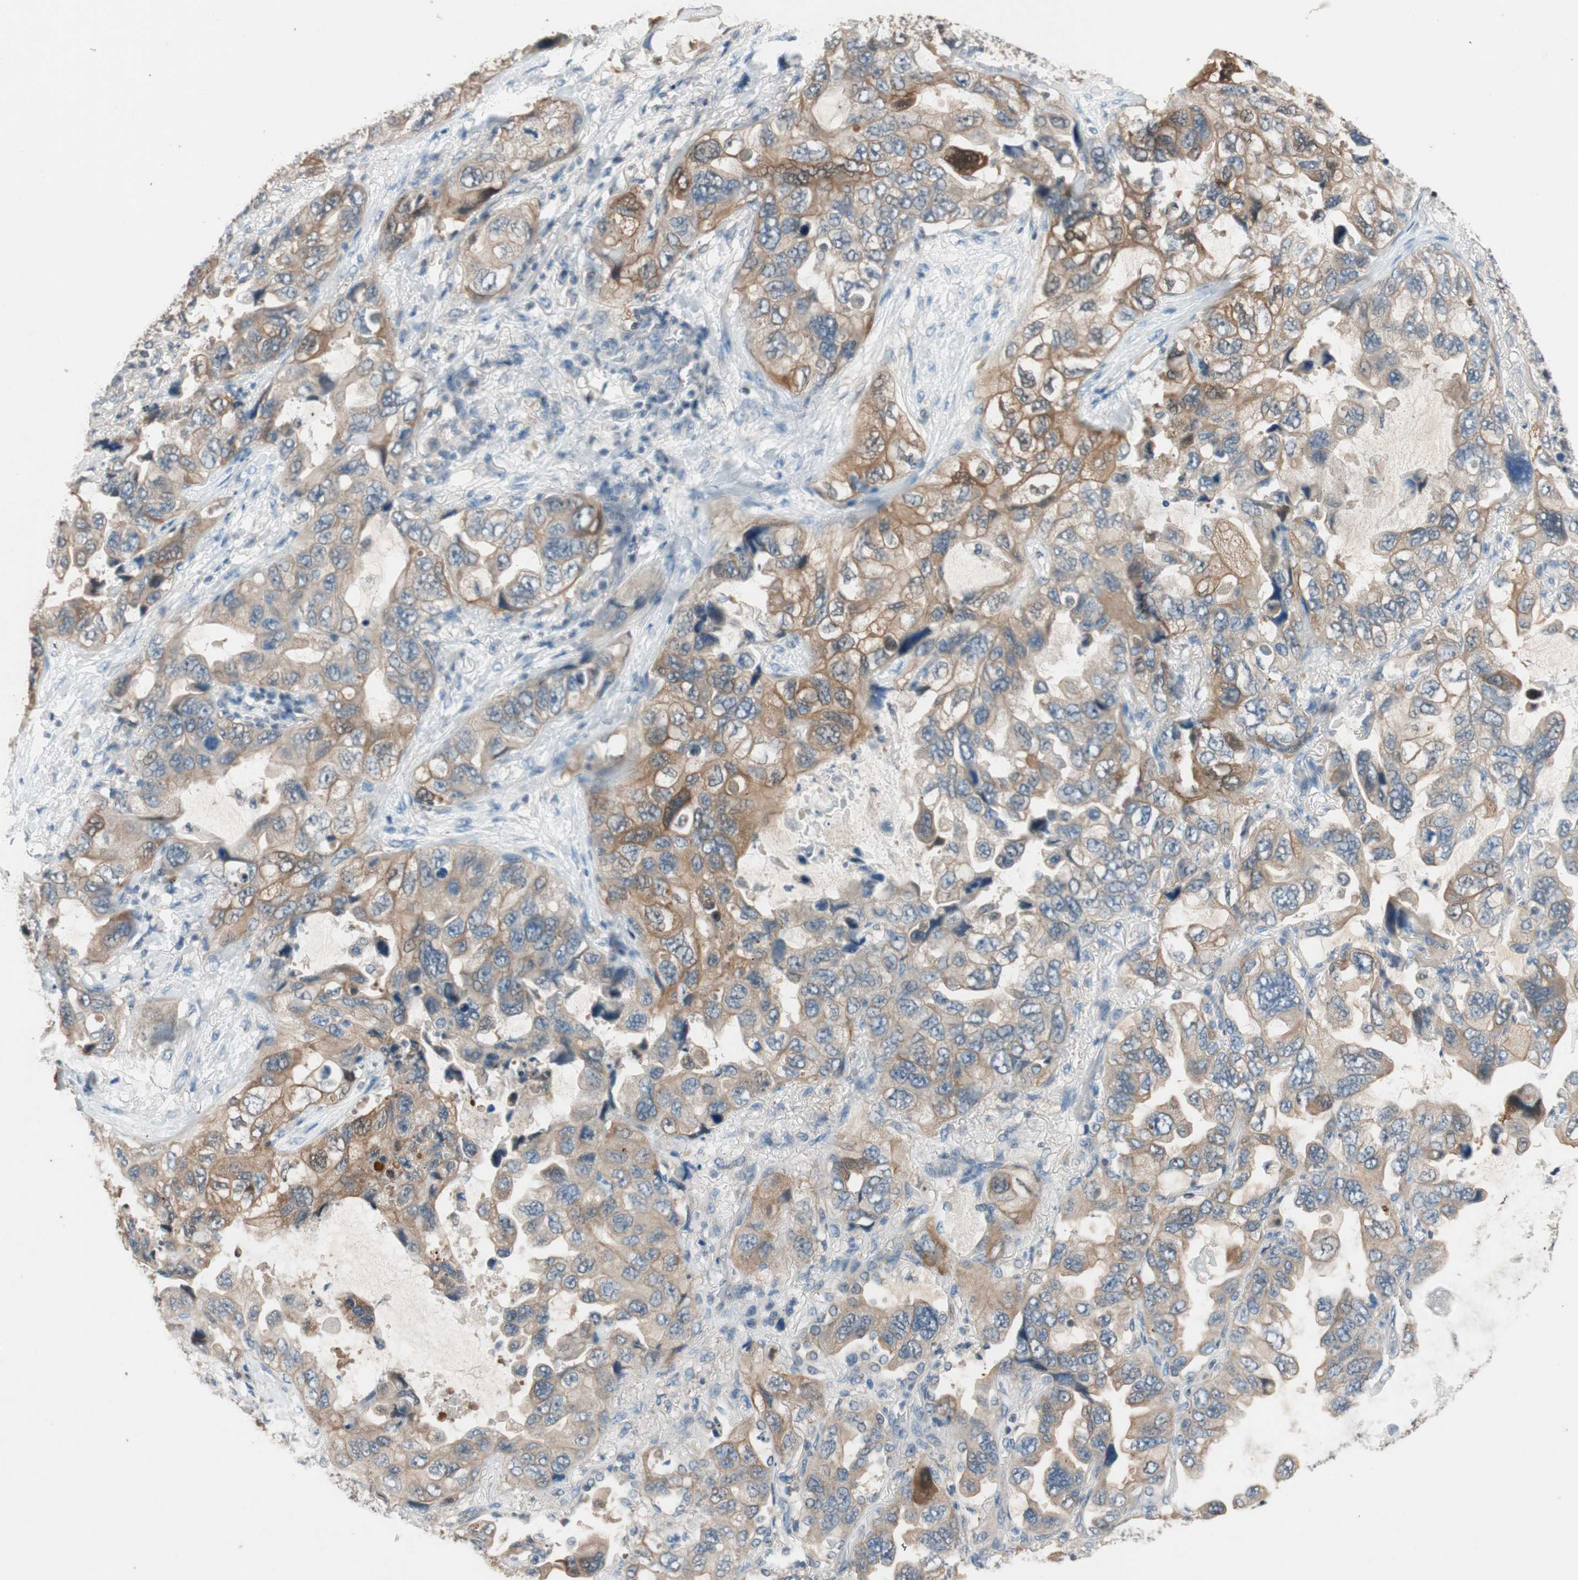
{"staining": {"intensity": "weak", "quantity": "25%-75%", "location": "cytoplasmic/membranous"}, "tissue": "lung cancer", "cell_type": "Tumor cells", "image_type": "cancer", "snomed": [{"axis": "morphology", "description": "Squamous cell carcinoma, NOS"}, {"axis": "topography", "description": "Lung"}], "caption": "A high-resolution photomicrograph shows immunohistochemistry (IHC) staining of squamous cell carcinoma (lung), which reveals weak cytoplasmic/membranous expression in approximately 25%-75% of tumor cells. The protein of interest is shown in brown color, while the nuclei are stained blue.", "gene": "SERPINB5", "patient": {"sex": "female", "age": 73}}